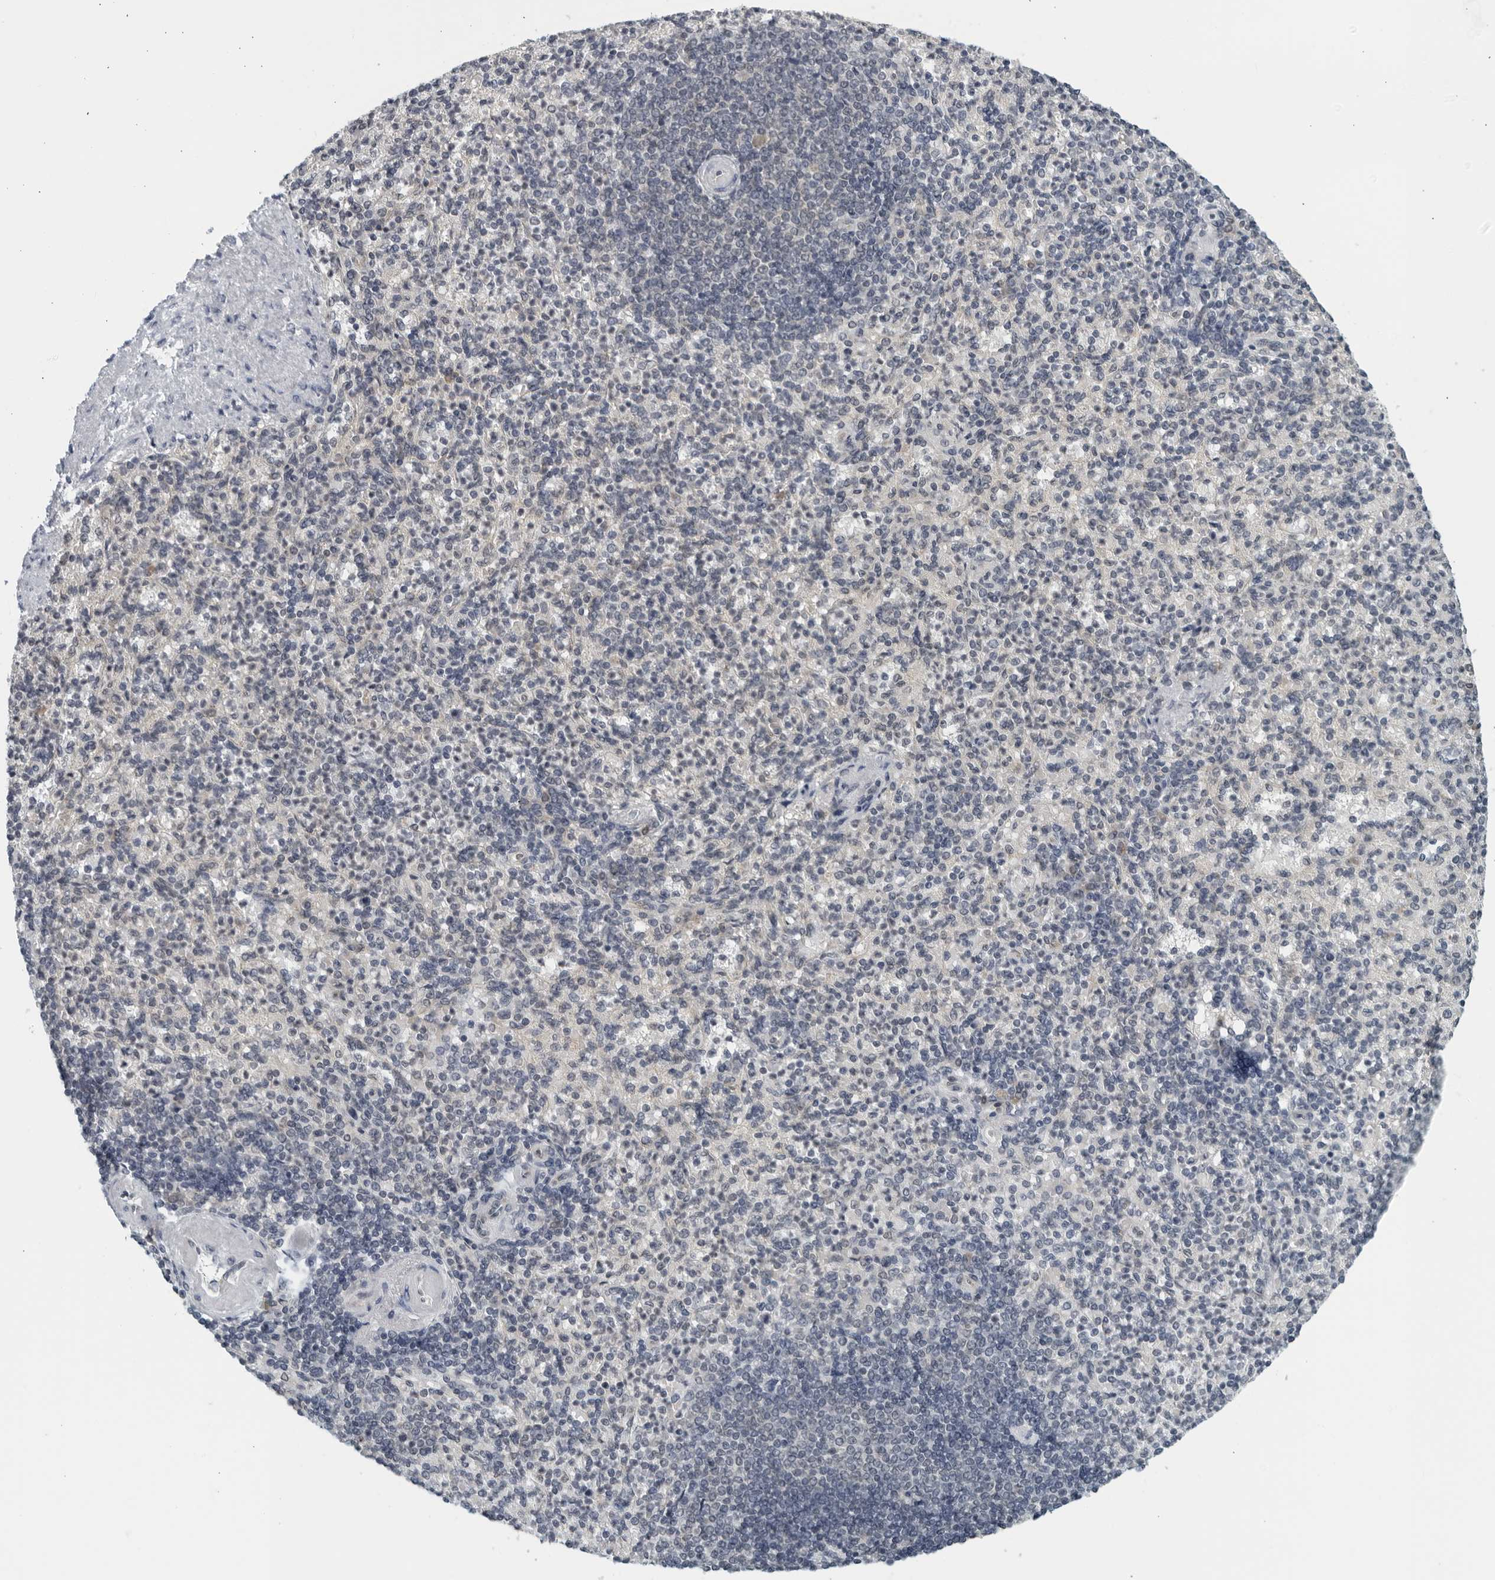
{"staining": {"intensity": "negative", "quantity": "none", "location": "none"}, "tissue": "spleen", "cell_type": "Cells in red pulp", "image_type": "normal", "snomed": [{"axis": "morphology", "description": "Normal tissue, NOS"}, {"axis": "topography", "description": "Spleen"}], "caption": "This is a photomicrograph of immunohistochemistry (IHC) staining of benign spleen, which shows no expression in cells in red pulp.", "gene": "RC3H1", "patient": {"sex": "female", "age": 74}}